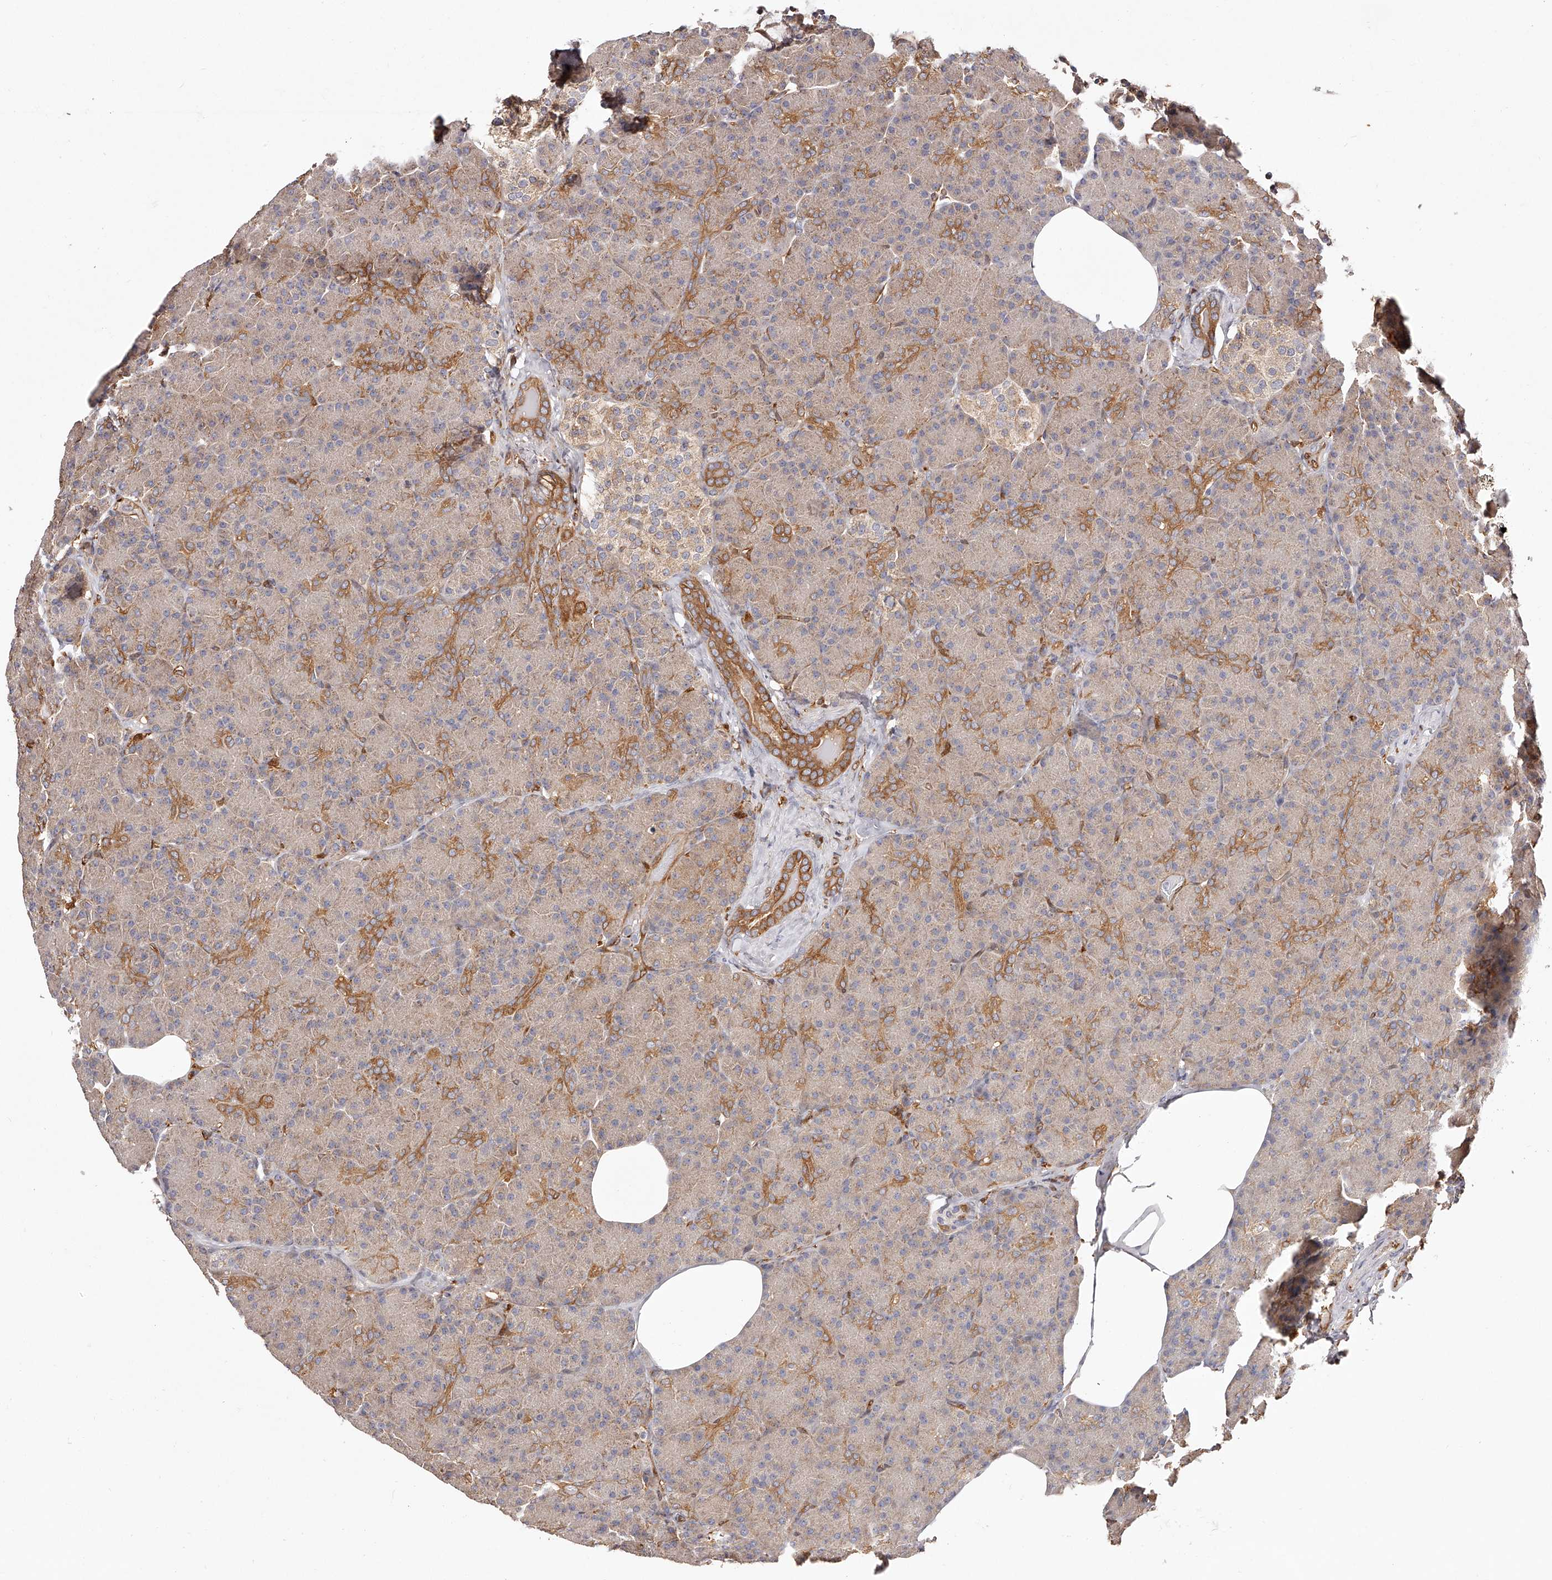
{"staining": {"intensity": "moderate", "quantity": "25%-75%", "location": "cytoplasmic/membranous"}, "tissue": "pancreas", "cell_type": "Exocrine glandular cells", "image_type": "normal", "snomed": [{"axis": "morphology", "description": "Normal tissue, NOS"}, {"axis": "topography", "description": "Pancreas"}], "caption": "Exocrine glandular cells show medium levels of moderate cytoplasmic/membranous positivity in about 25%-75% of cells in normal human pancreas.", "gene": "LAP3", "patient": {"sex": "female", "age": 43}}